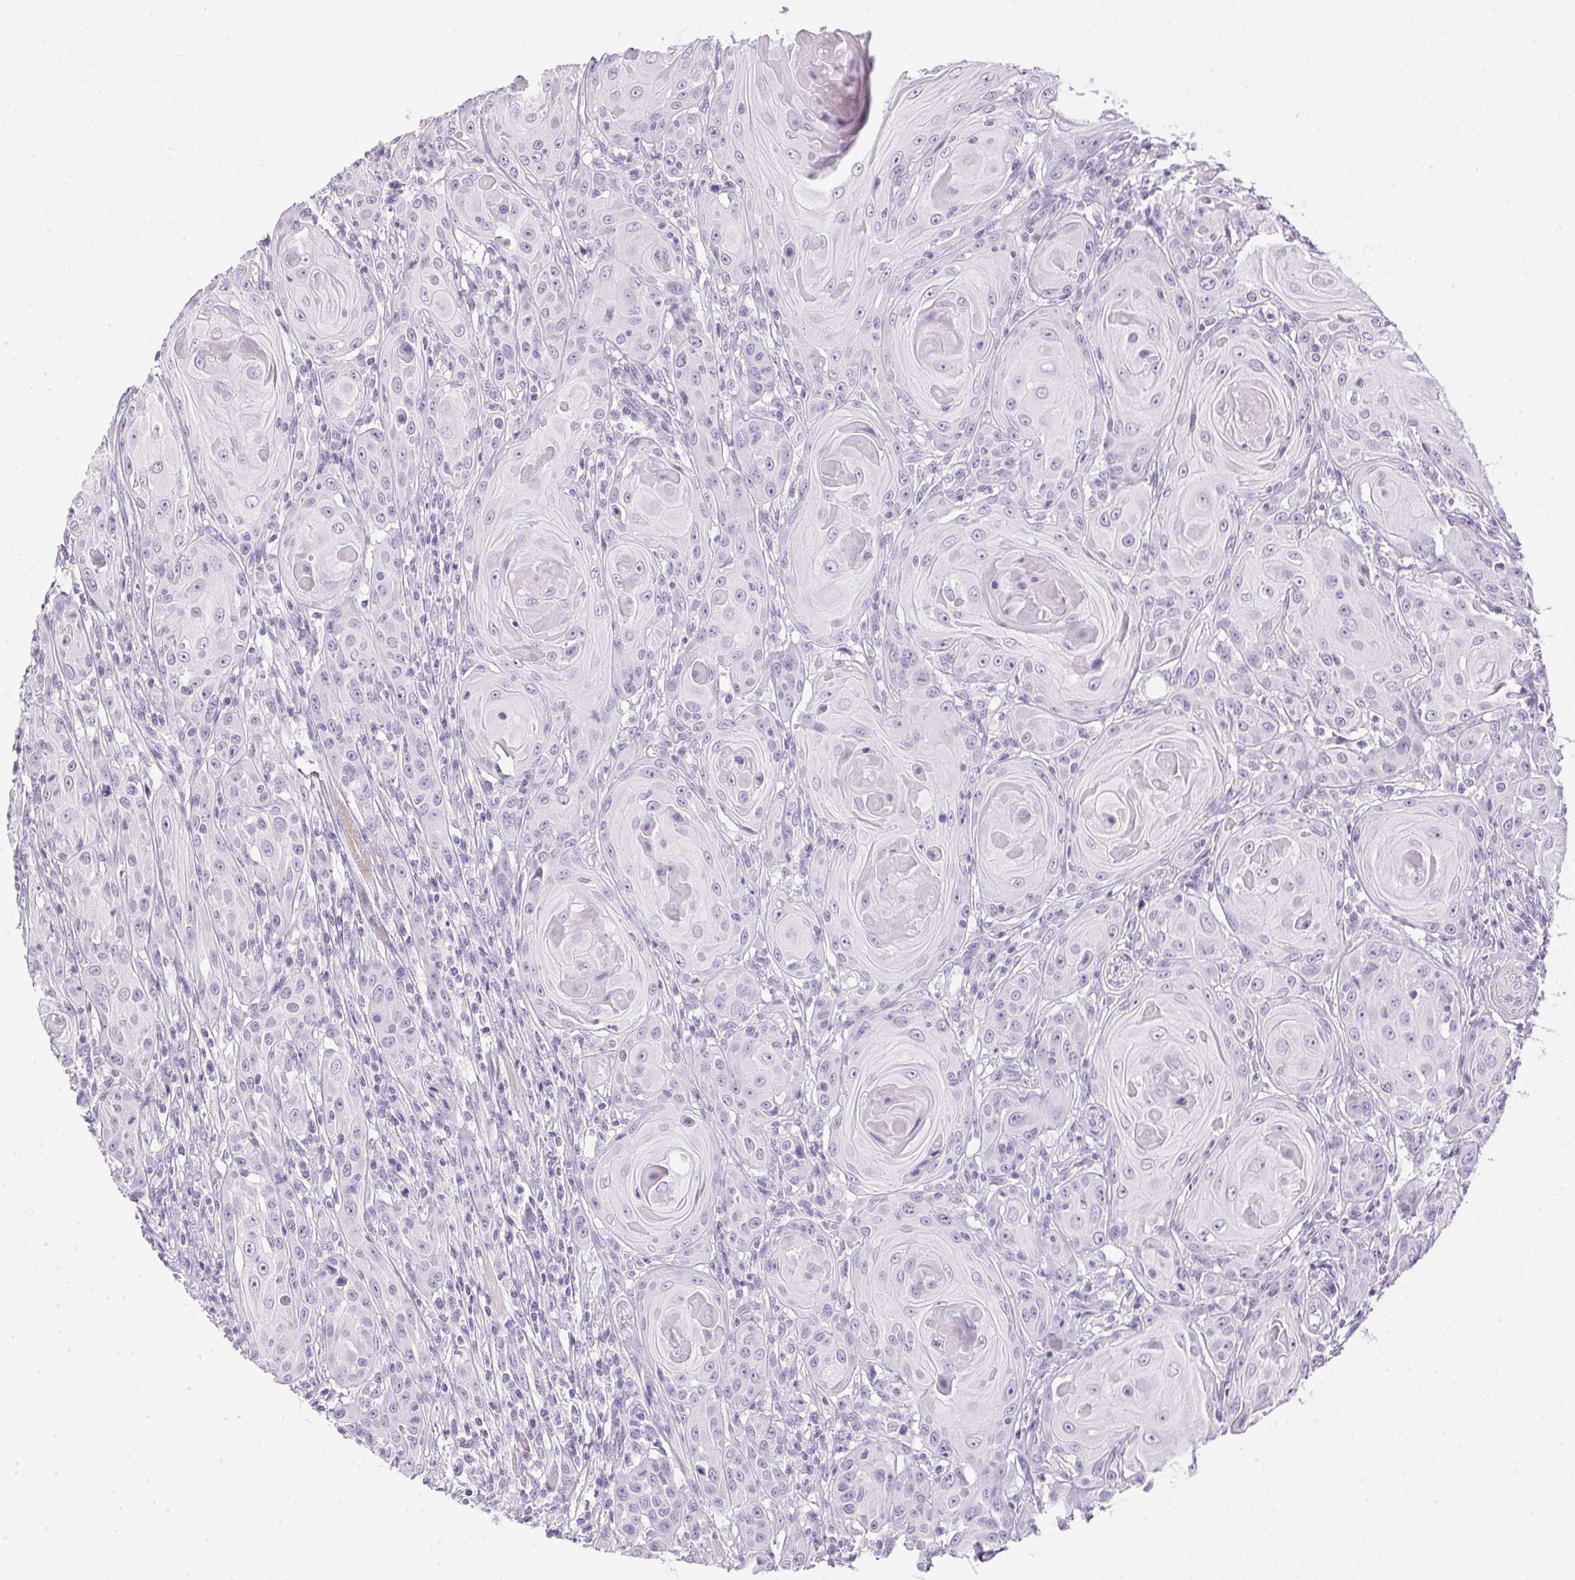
{"staining": {"intensity": "negative", "quantity": "none", "location": "none"}, "tissue": "head and neck cancer", "cell_type": "Tumor cells", "image_type": "cancer", "snomed": [{"axis": "morphology", "description": "Squamous cell carcinoma, NOS"}, {"axis": "topography", "description": "Head-Neck"}], "caption": "A histopathology image of human squamous cell carcinoma (head and neck) is negative for staining in tumor cells.", "gene": "SP7", "patient": {"sex": "female", "age": 80}}